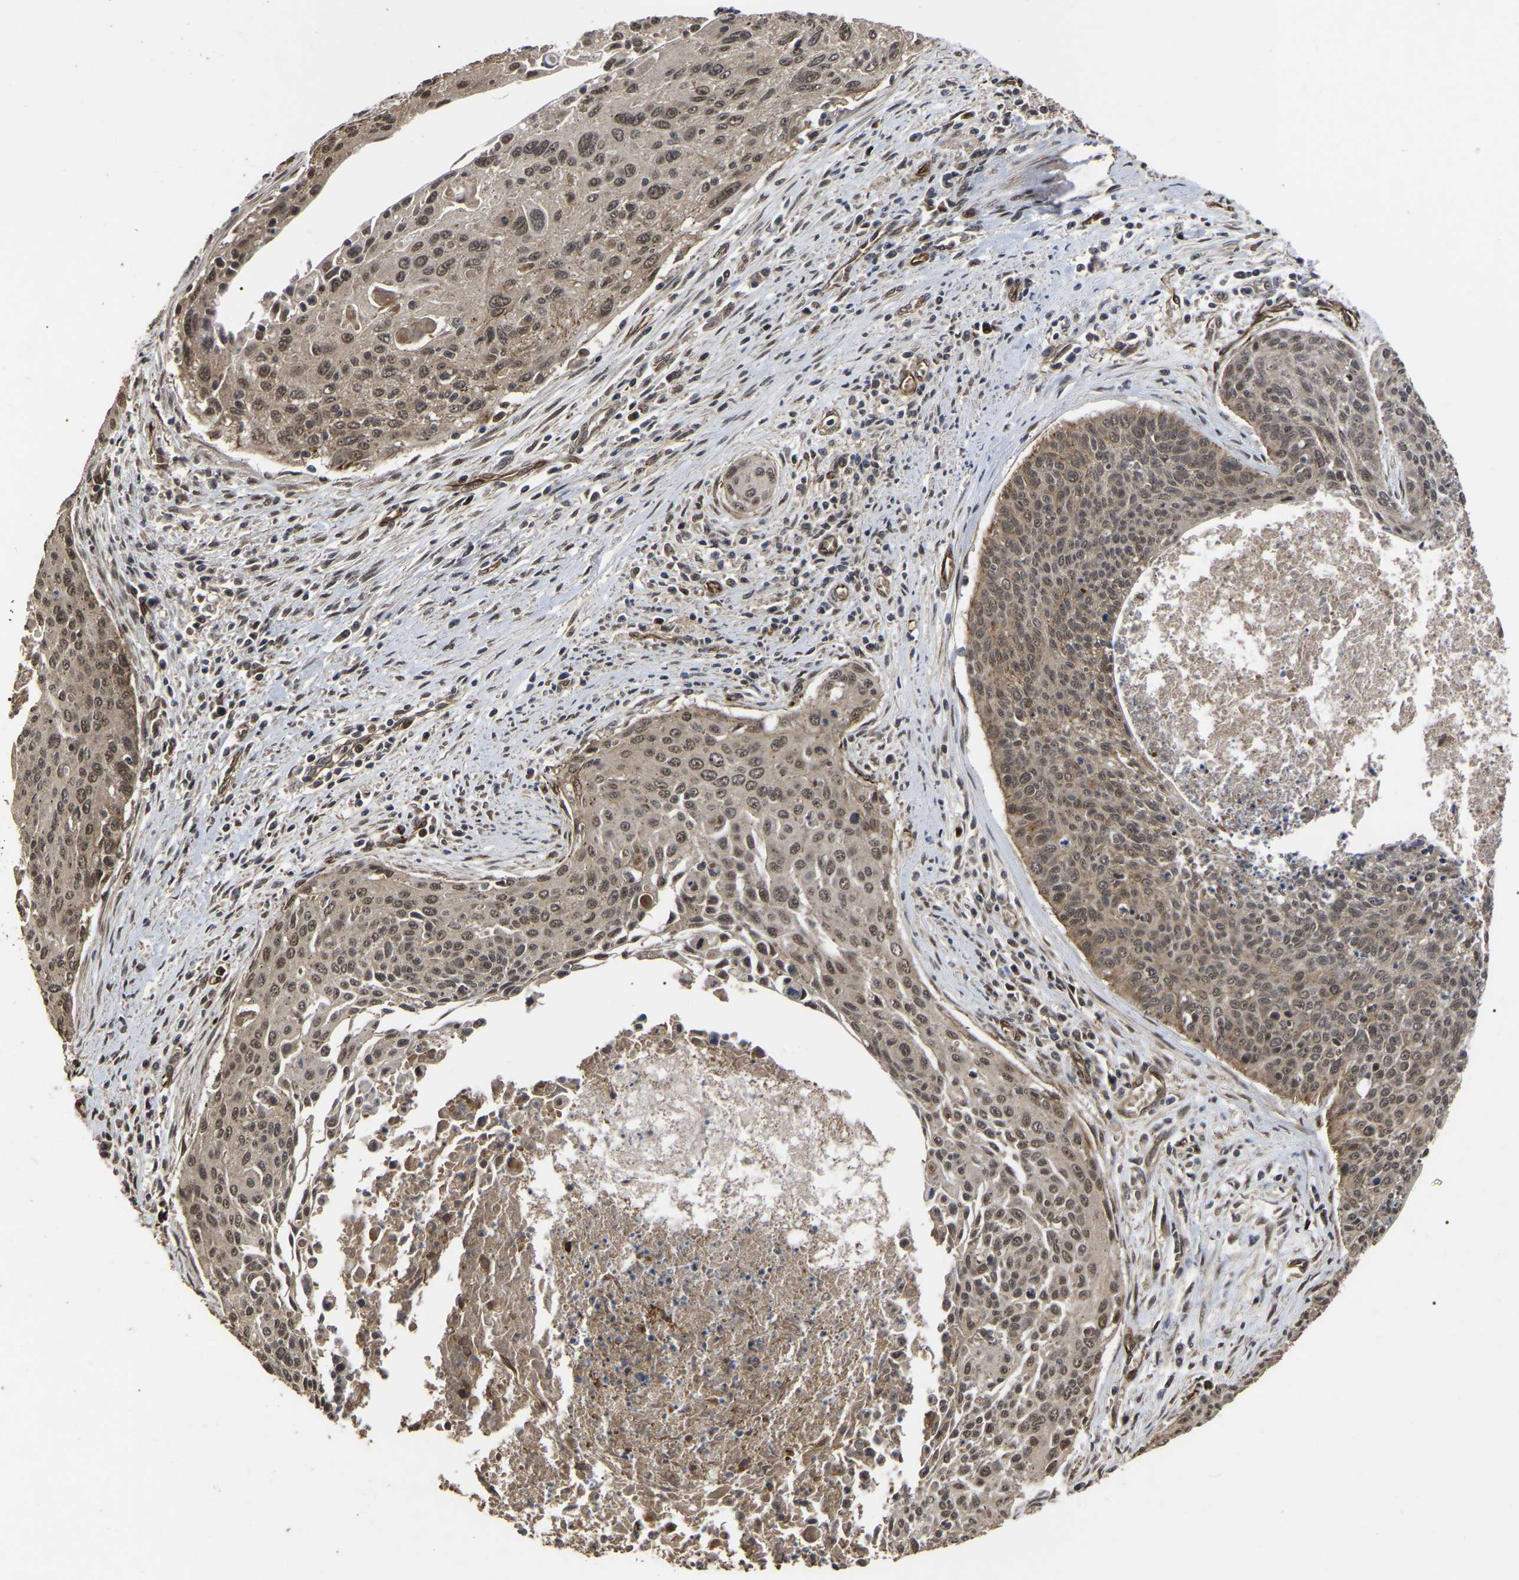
{"staining": {"intensity": "moderate", "quantity": ">75%", "location": "cytoplasmic/membranous,nuclear"}, "tissue": "cervical cancer", "cell_type": "Tumor cells", "image_type": "cancer", "snomed": [{"axis": "morphology", "description": "Squamous cell carcinoma, NOS"}, {"axis": "topography", "description": "Cervix"}], "caption": "Tumor cells display medium levels of moderate cytoplasmic/membranous and nuclear staining in approximately >75% of cells in cervical squamous cell carcinoma.", "gene": "FAM161B", "patient": {"sex": "female", "age": 55}}